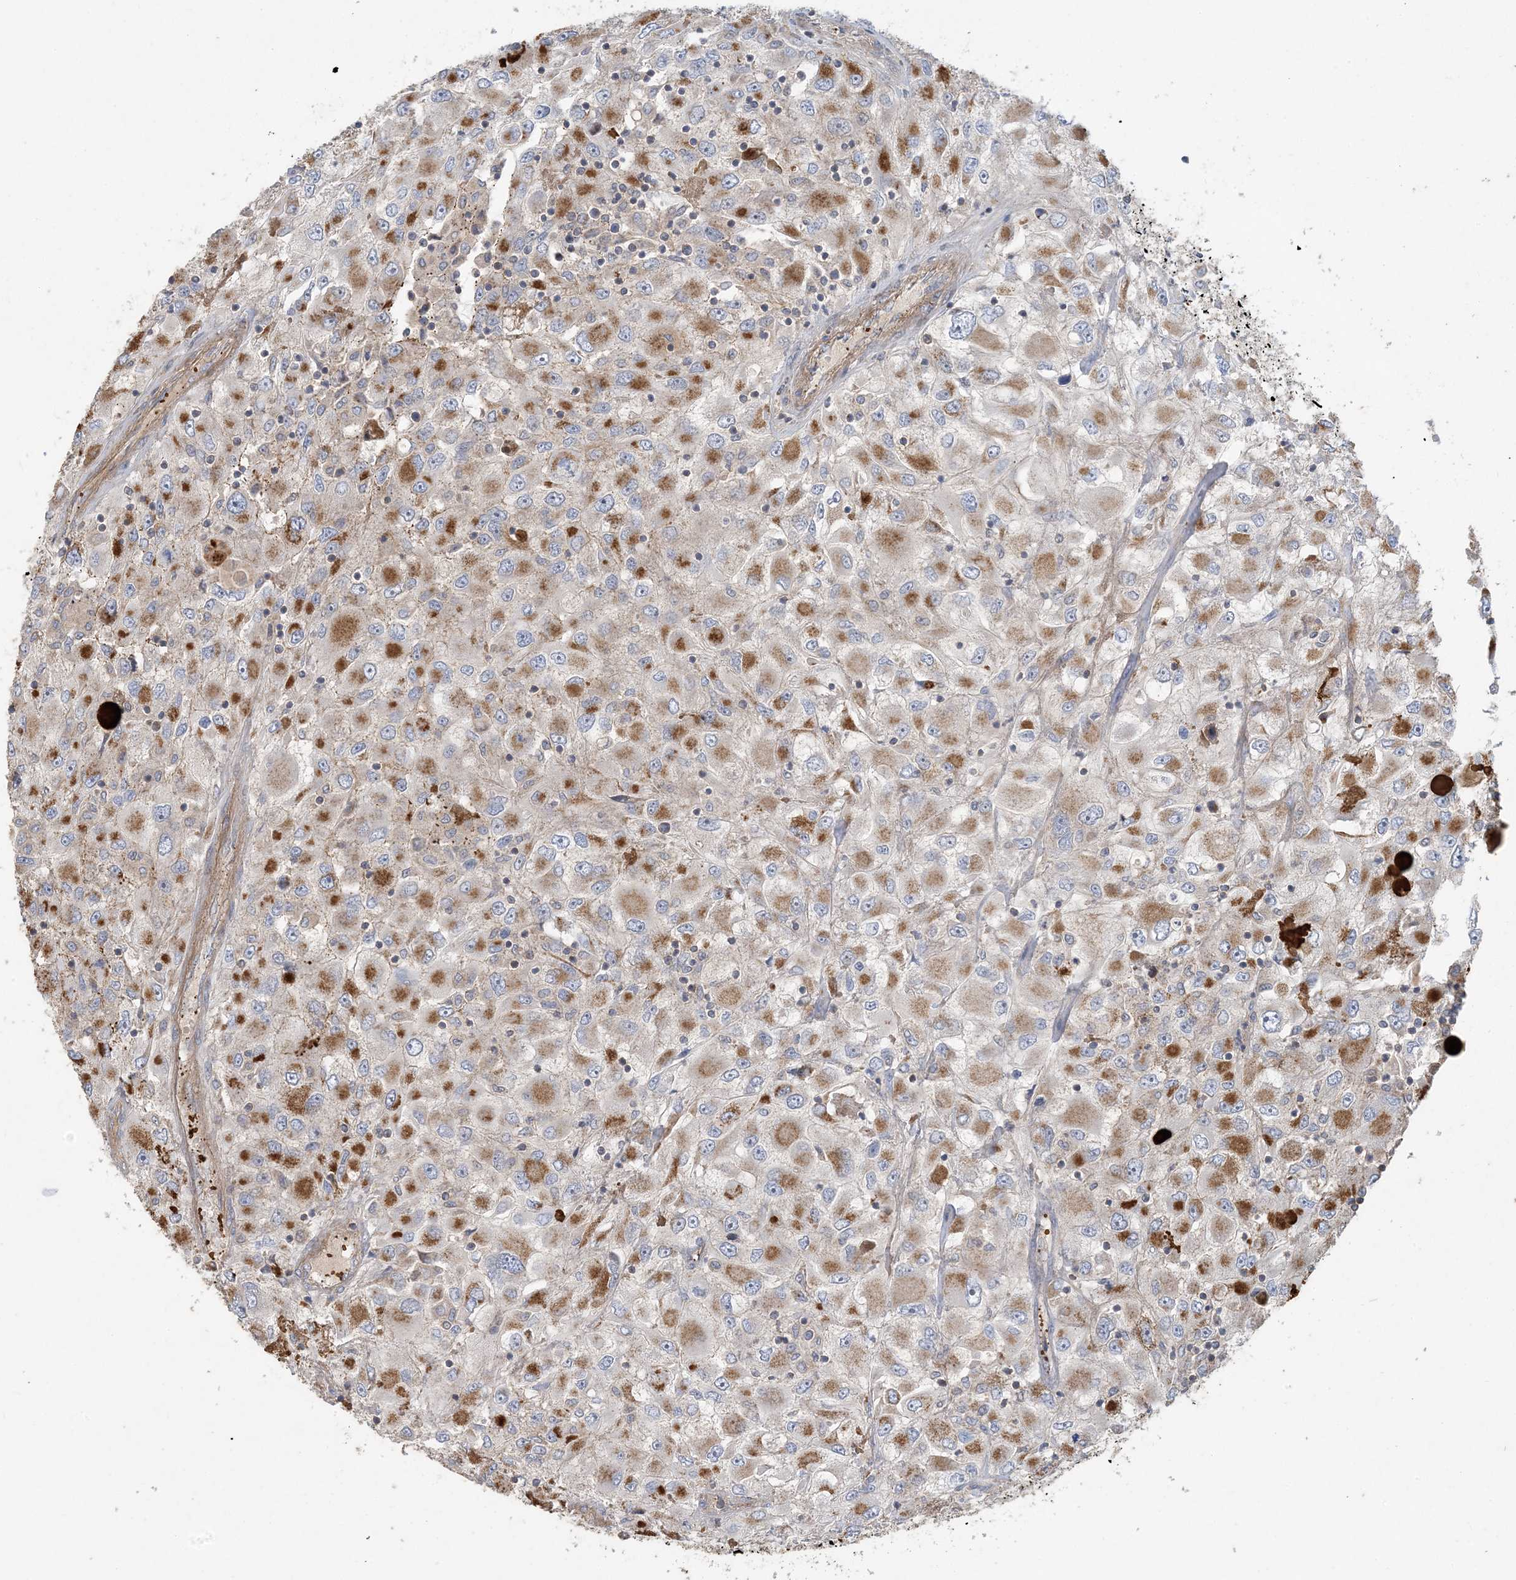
{"staining": {"intensity": "moderate", "quantity": ">75%", "location": "cytoplasmic/membranous"}, "tissue": "renal cancer", "cell_type": "Tumor cells", "image_type": "cancer", "snomed": [{"axis": "morphology", "description": "Adenocarcinoma, NOS"}, {"axis": "topography", "description": "Kidney"}], "caption": "Human renal cancer (adenocarcinoma) stained with a brown dye displays moderate cytoplasmic/membranous positive staining in approximately >75% of tumor cells.", "gene": "ECHDC1", "patient": {"sex": "female", "age": 52}}